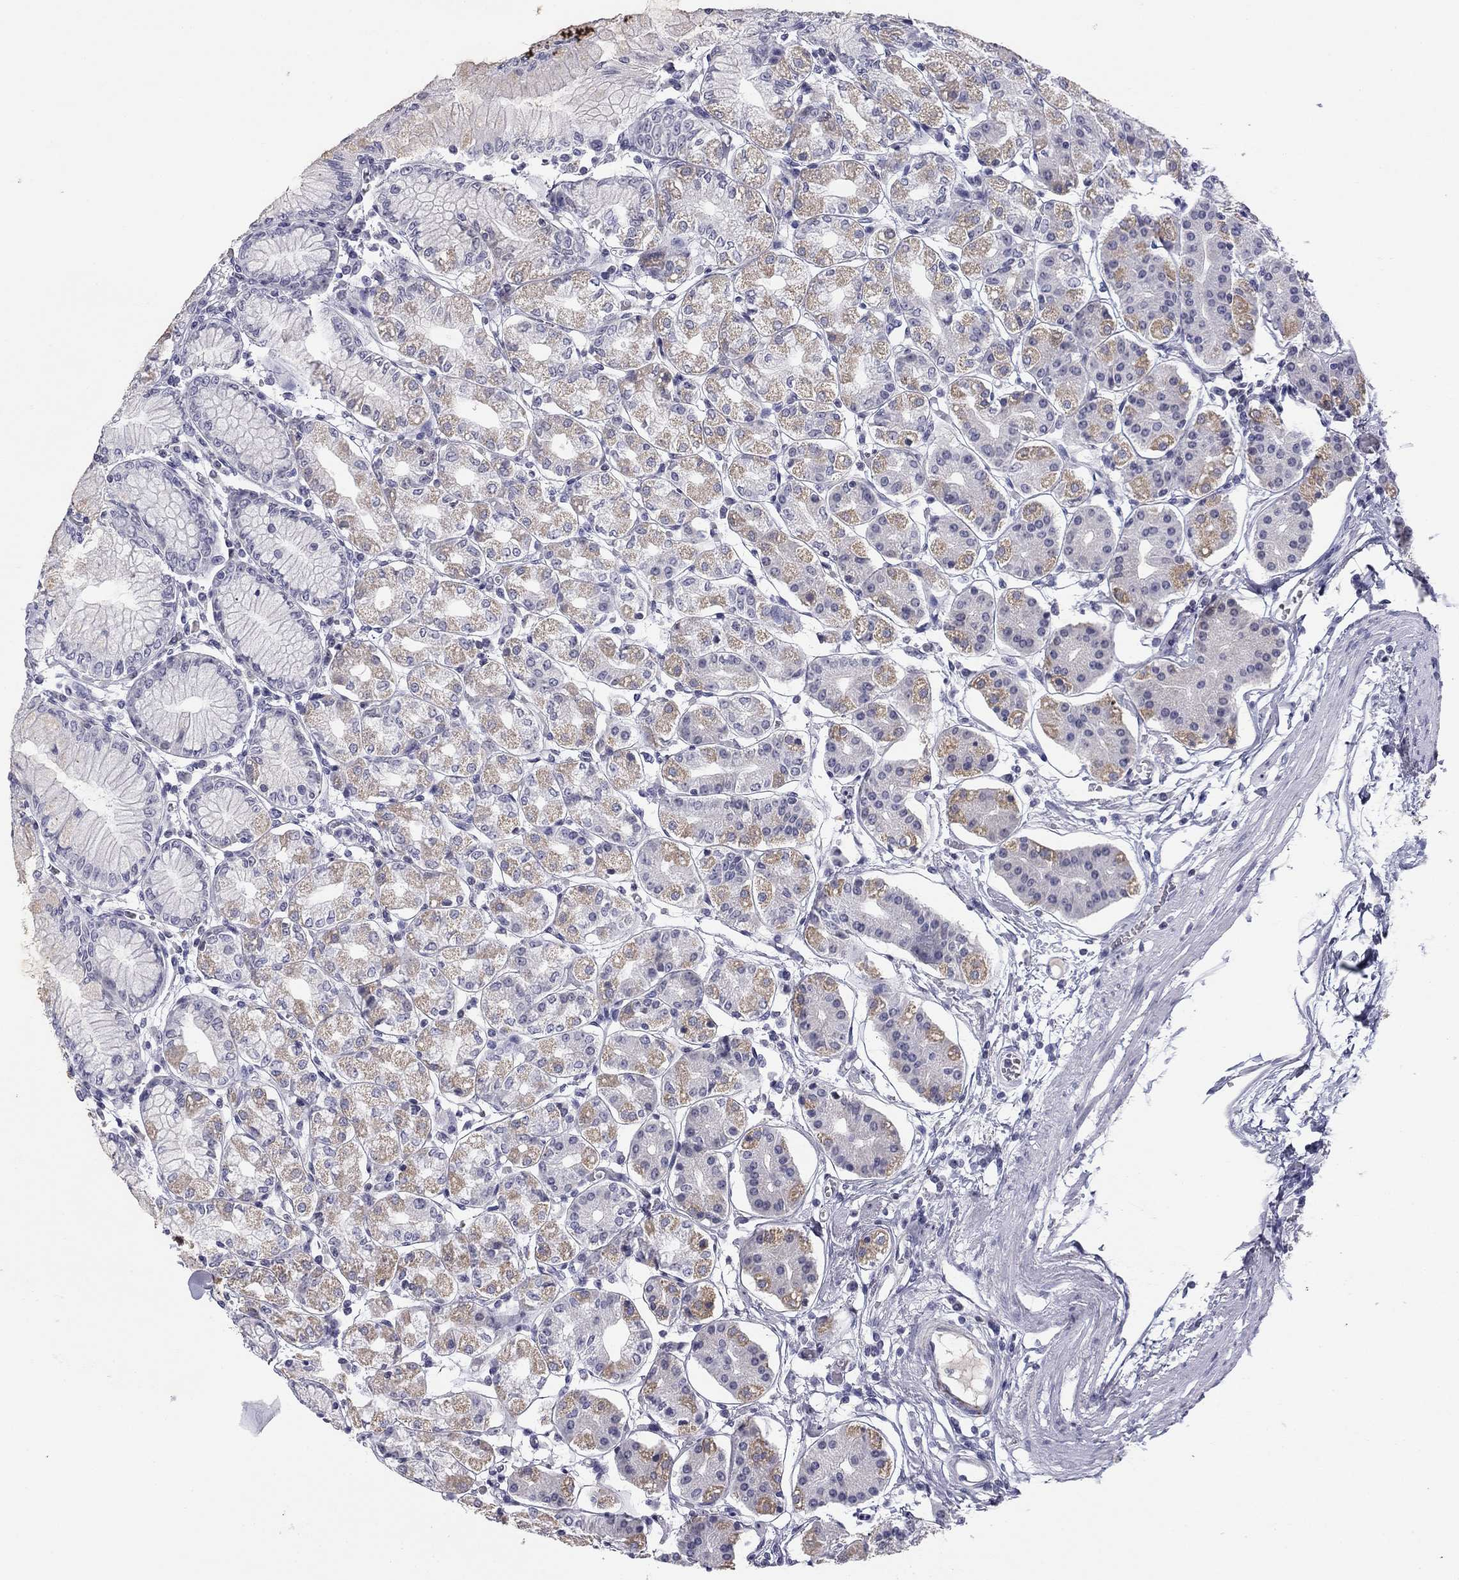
{"staining": {"intensity": "weak", "quantity": "25%-75%", "location": "cytoplasmic/membranous"}, "tissue": "stomach", "cell_type": "Glandular cells", "image_type": "normal", "snomed": [{"axis": "morphology", "description": "Normal tissue, NOS"}, {"axis": "topography", "description": "Skeletal muscle"}, {"axis": "topography", "description": "Stomach"}], "caption": "Normal stomach exhibits weak cytoplasmic/membranous staining in about 25%-75% of glandular cells, visualized by immunohistochemistry. (DAB = brown stain, brightfield microscopy at high magnification).", "gene": "TFAP2B", "patient": {"sex": "female", "age": 57}}